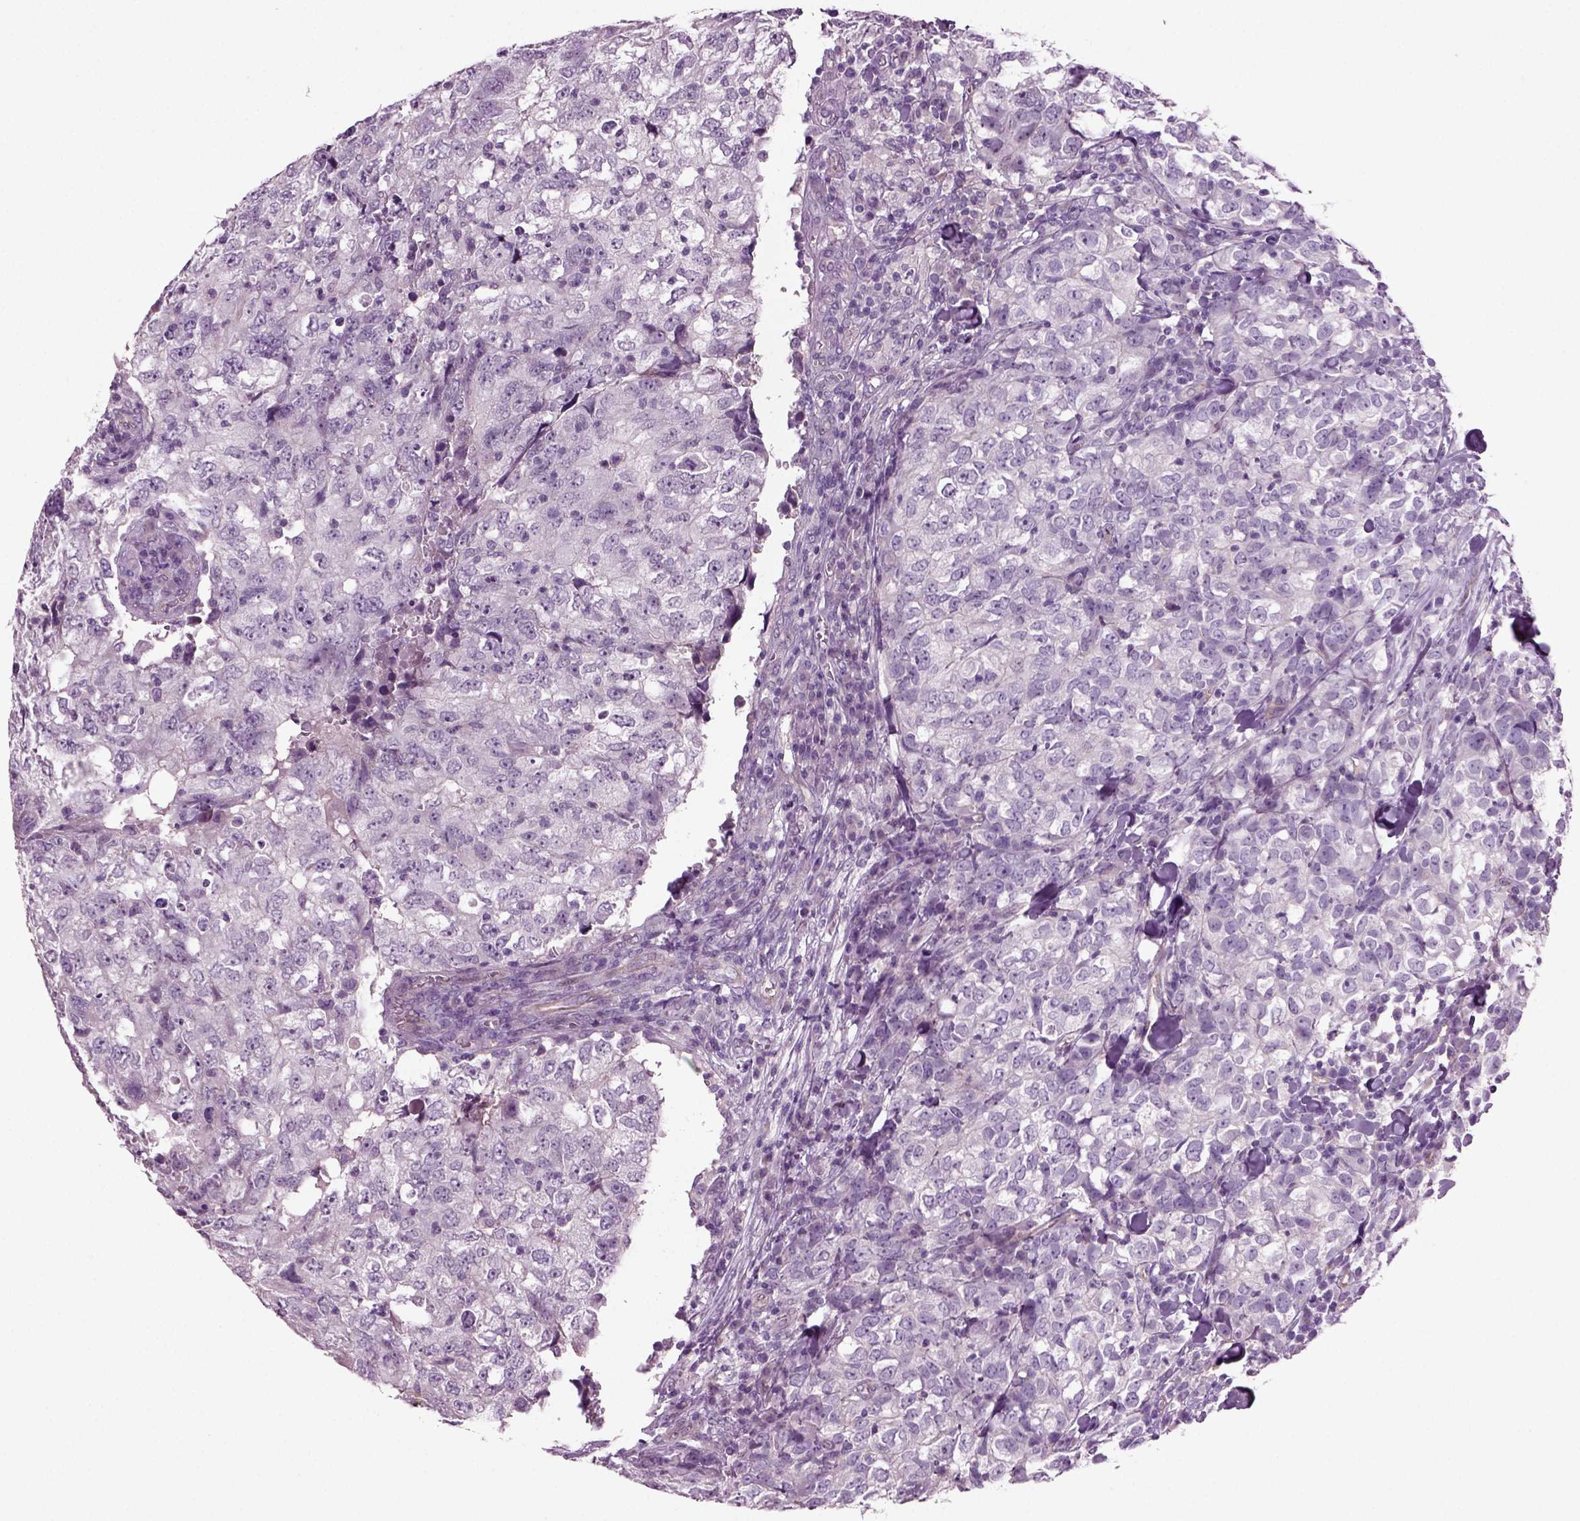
{"staining": {"intensity": "negative", "quantity": "none", "location": "none"}, "tissue": "breast cancer", "cell_type": "Tumor cells", "image_type": "cancer", "snomed": [{"axis": "morphology", "description": "Duct carcinoma"}, {"axis": "topography", "description": "Breast"}], "caption": "Human breast cancer stained for a protein using immunohistochemistry reveals no expression in tumor cells.", "gene": "COL9A2", "patient": {"sex": "female", "age": 30}}